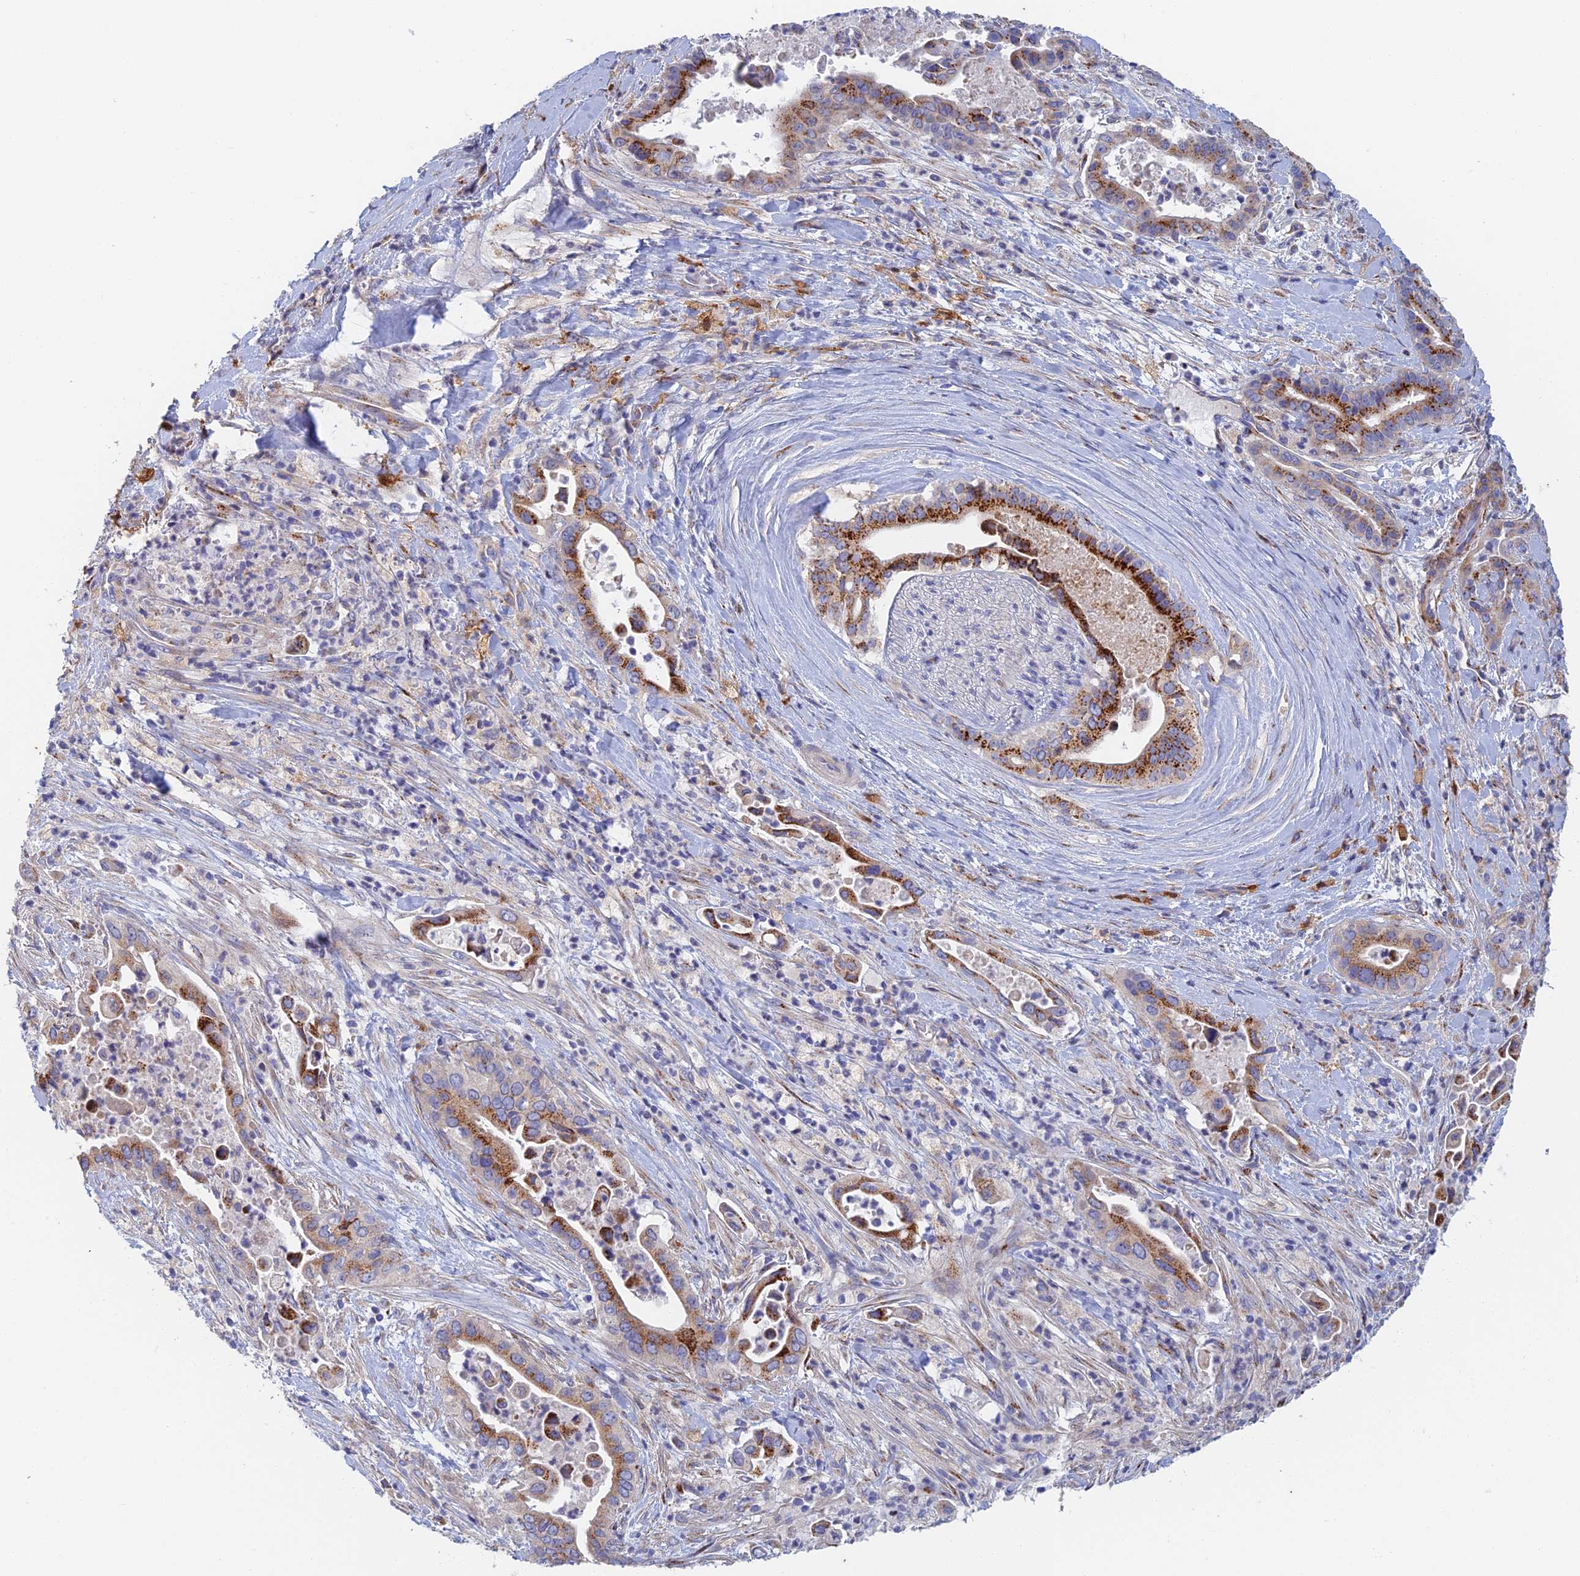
{"staining": {"intensity": "strong", "quantity": ">75%", "location": "cytoplasmic/membranous"}, "tissue": "pancreatic cancer", "cell_type": "Tumor cells", "image_type": "cancer", "snomed": [{"axis": "morphology", "description": "Adenocarcinoma, NOS"}, {"axis": "topography", "description": "Pancreas"}], "caption": "A high-resolution histopathology image shows IHC staining of pancreatic cancer, which reveals strong cytoplasmic/membranous expression in about >75% of tumor cells. (Stains: DAB in brown, nuclei in blue, Microscopy: brightfield microscopy at high magnification).", "gene": "SLC24A3", "patient": {"sex": "female", "age": 77}}